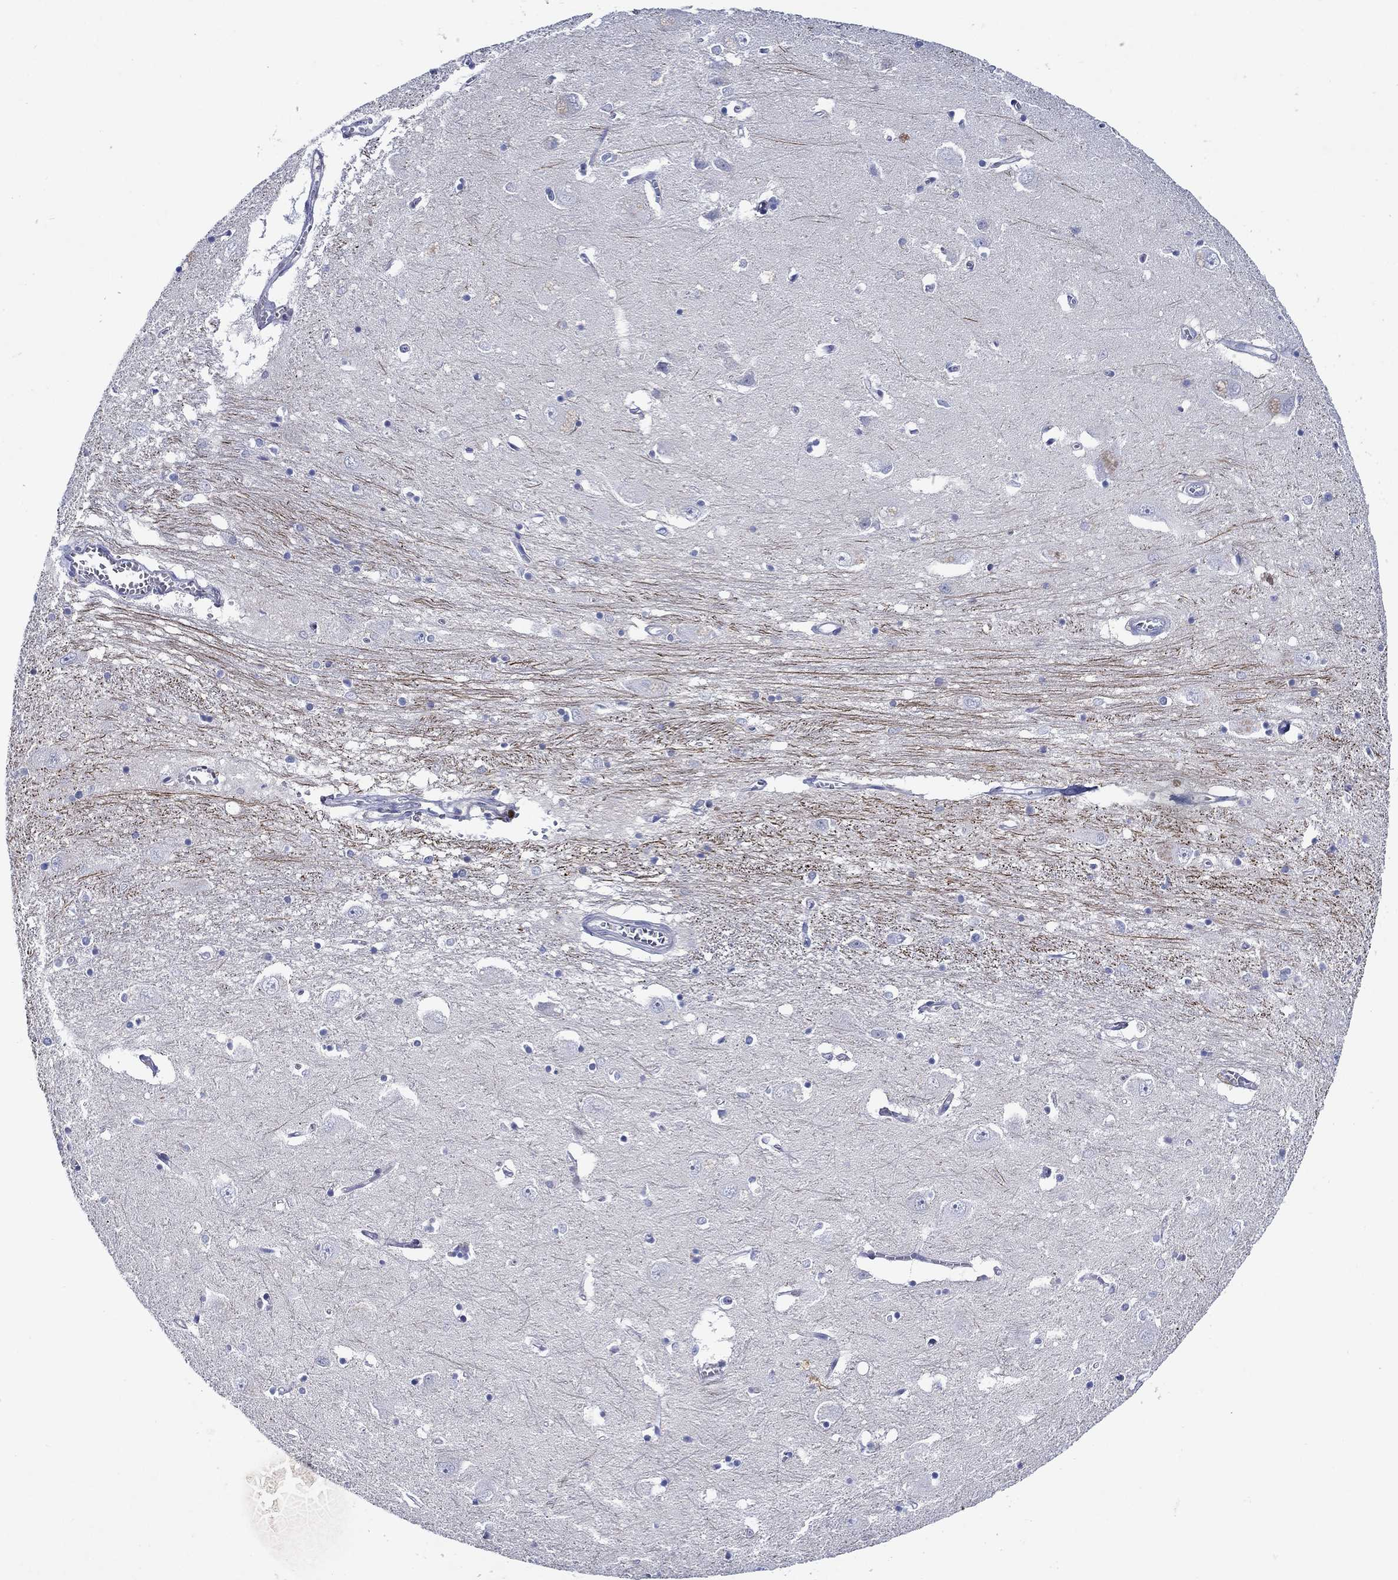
{"staining": {"intensity": "negative", "quantity": "none", "location": "none"}, "tissue": "caudate", "cell_type": "Glial cells", "image_type": "normal", "snomed": [{"axis": "morphology", "description": "Normal tissue, NOS"}, {"axis": "topography", "description": "Lateral ventricle wall"}], "caption": "The histopathology image shows no staining of glial cells in benign caudate. (DAB (3,3'-diaminobenzidine) immunohistochemistry visualized using brightfield microscopy, high magnification).", "gene": "MC2R", "patient": {"sex": "male", "age": 54}}